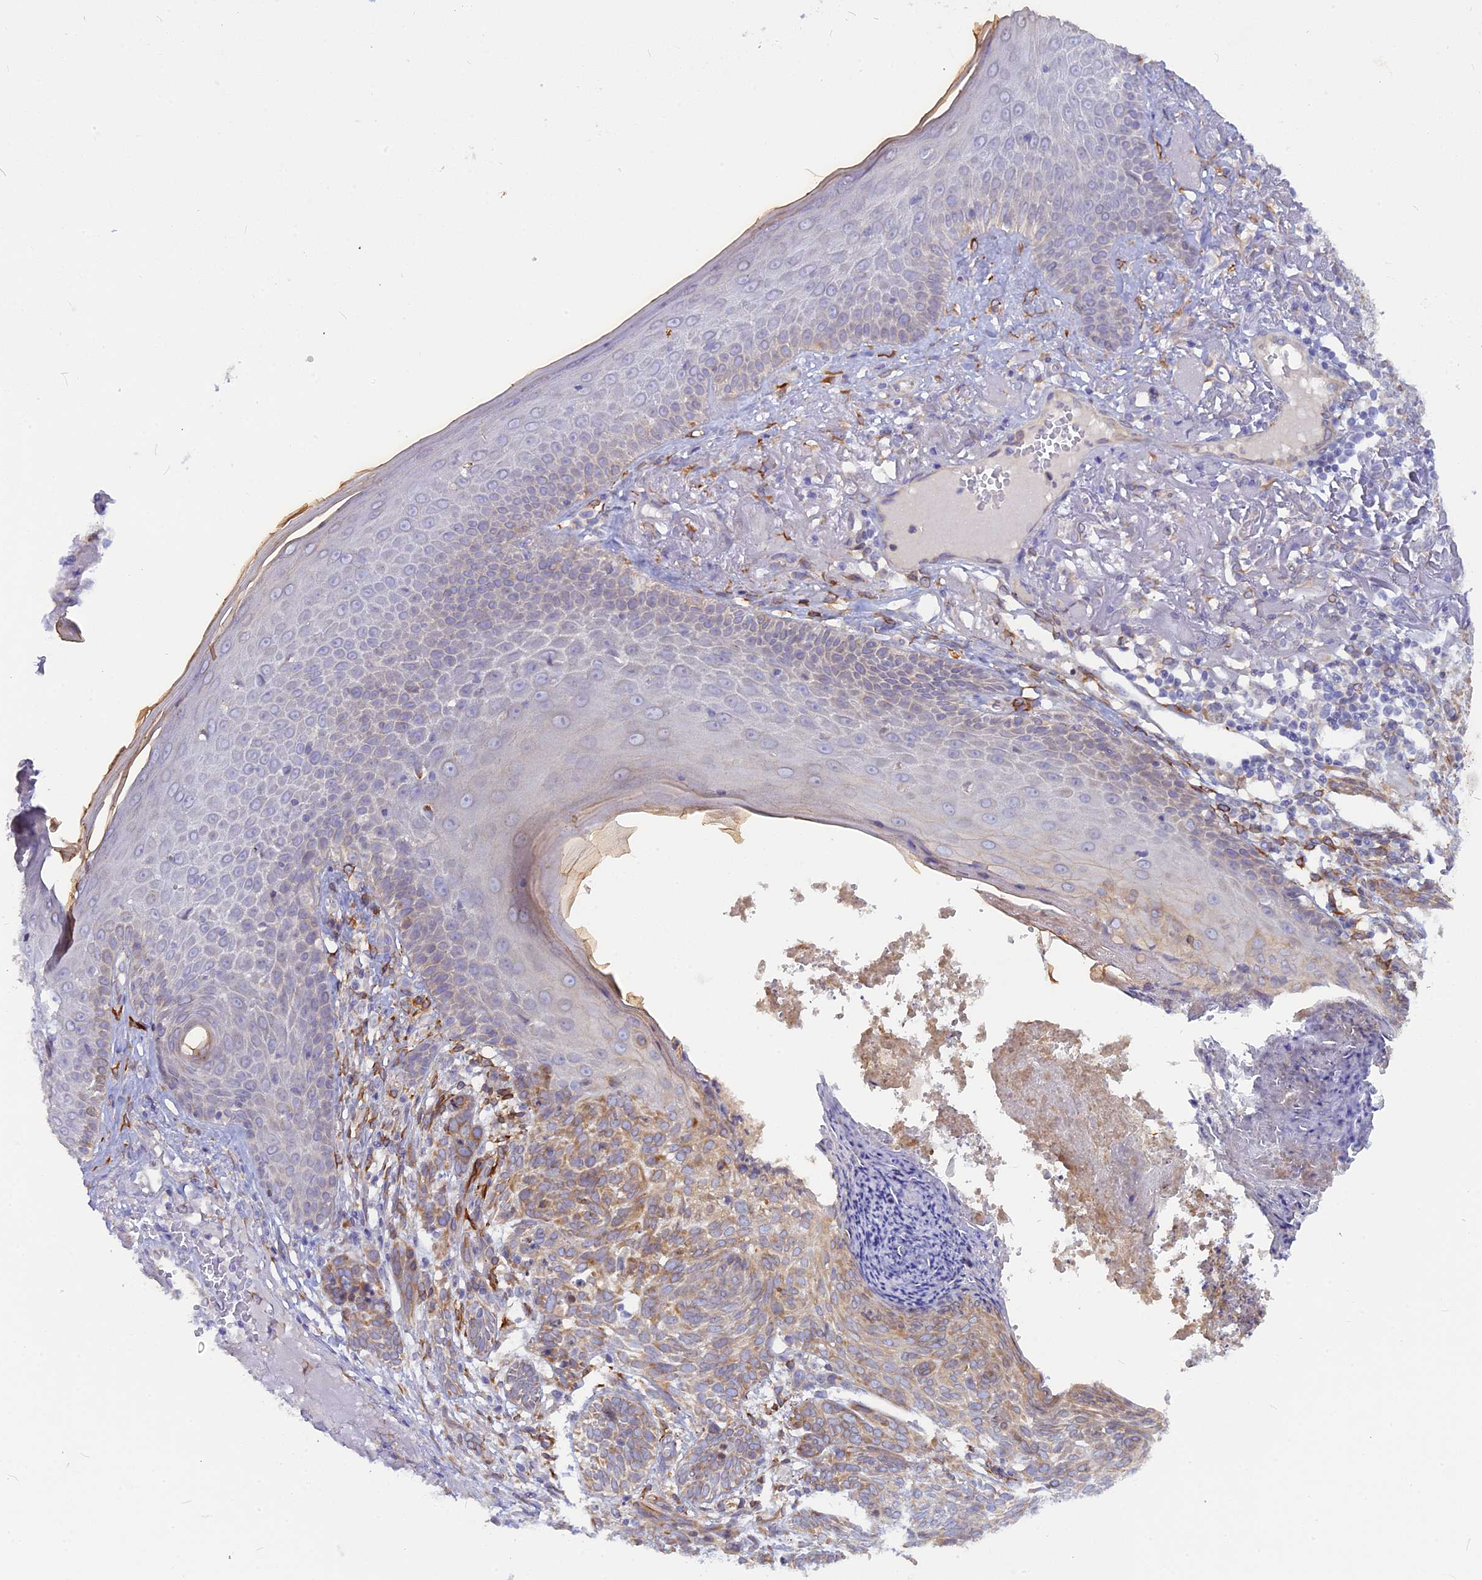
{"staining": {"intensity": "weak", "quantity": ">75%", "location": "cytoplasmic/membranous"}, "tissue": "skin cancer", "cell_type": "Tumor cells", "image_type": "cancer", "snomed": [{"axis": "morphology", "description": "Normal tissue, NOS"}, {"axis": "morphology", "description": "Basal cell carcinoma"}, {"axis": "topography", "description": "Skin"}], "caption": "Protein expression by immunohistochemistry (IHC) displays weak cytoplasmic/membranous expression in about >75% of tumor cells in skin basal cell carcinoma.", "gene": "TLCD1", "patient": {"sex": "male", "age": 66}}